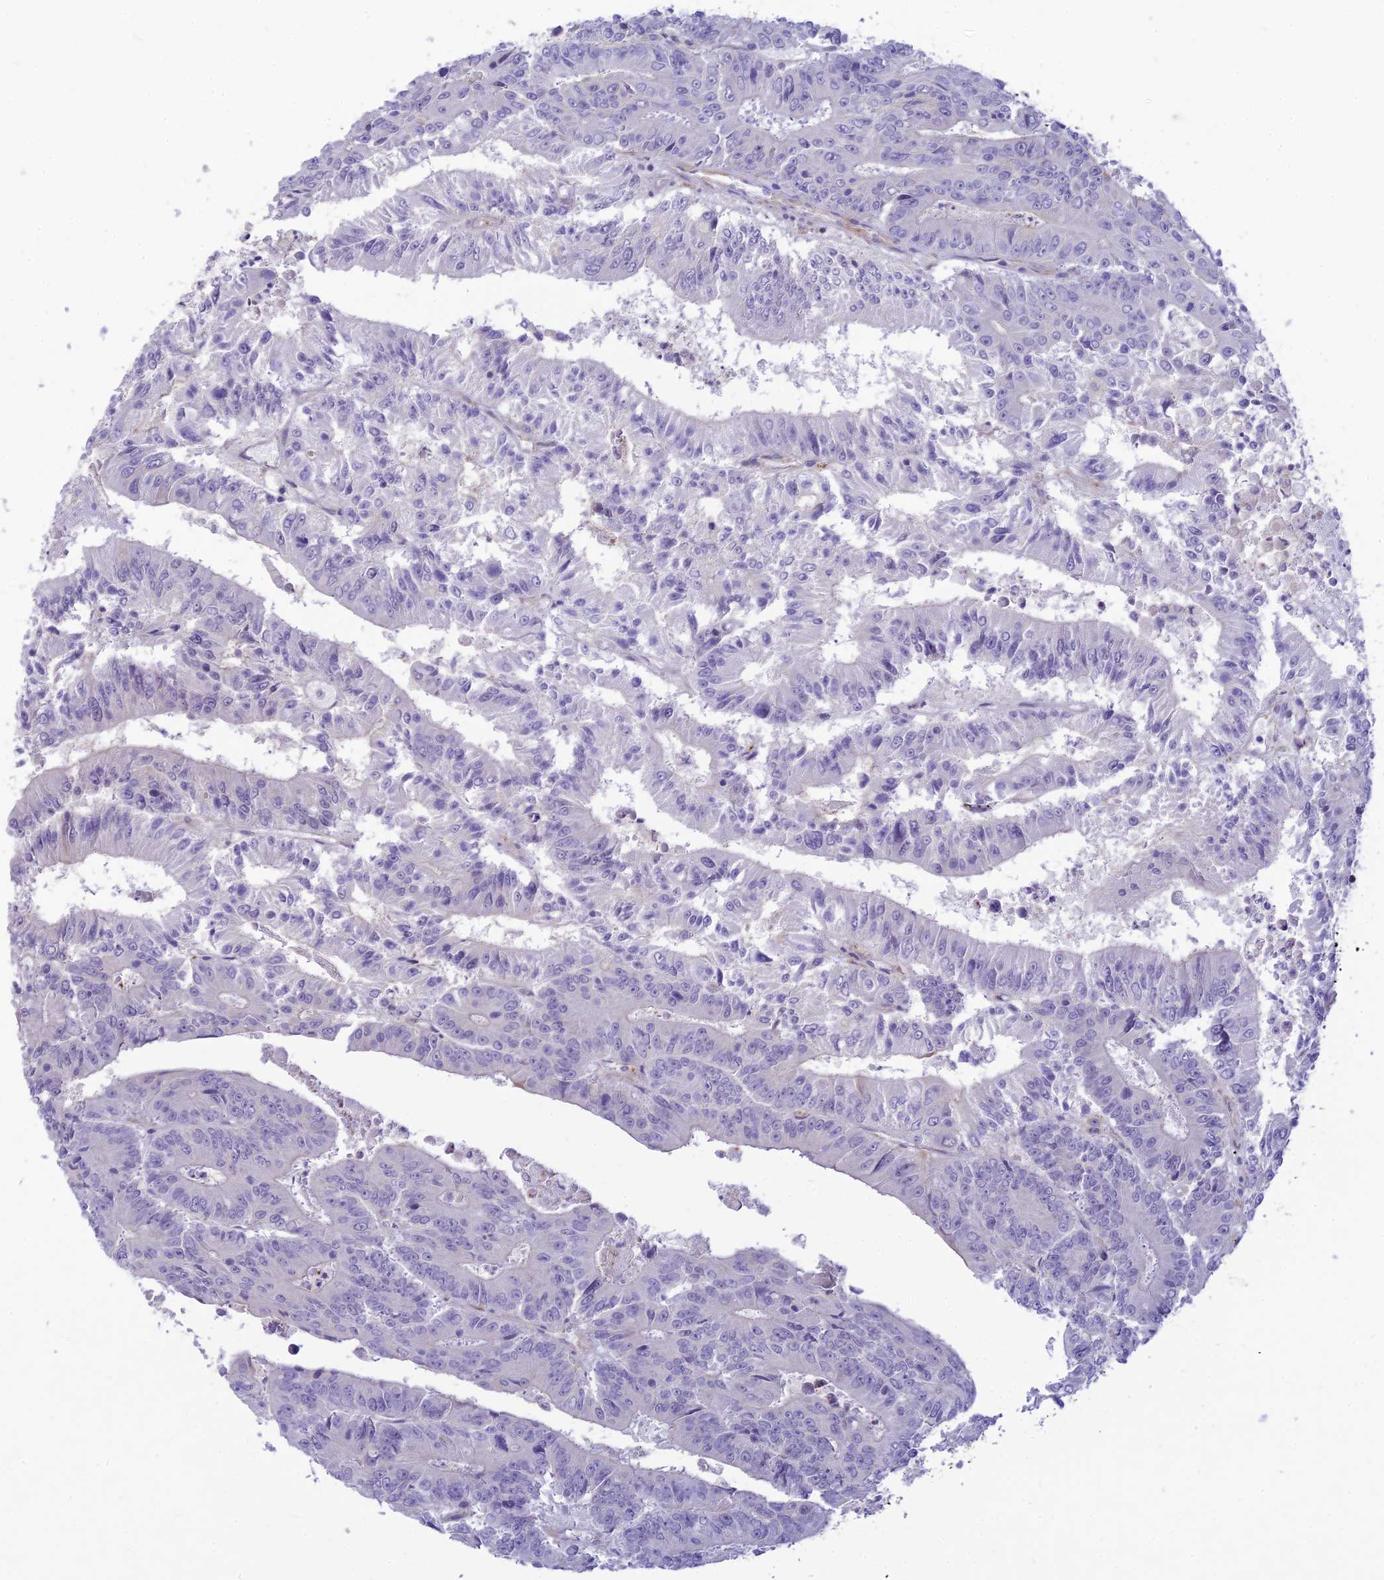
{"staining": {"intensity": "negative", "quantity": "none", "location": "none"}, "tissue": "colorectal cancer", "cell_type": "Tumor cells", "image_type": "cancer", "snomed": [{"axis": "morphology", "description": "Adenocarcinoma, NOS"}, {"axis": "topography", "description": "Colon"}], "caption": "This is an immunohistochemistry (IHC) photomicrograph of human colorectal cancer (adenocarcinoma). There is no staining in tumor cells.", "gene": "FBXW4", "patient": {"sex": "male", "age": 83}}